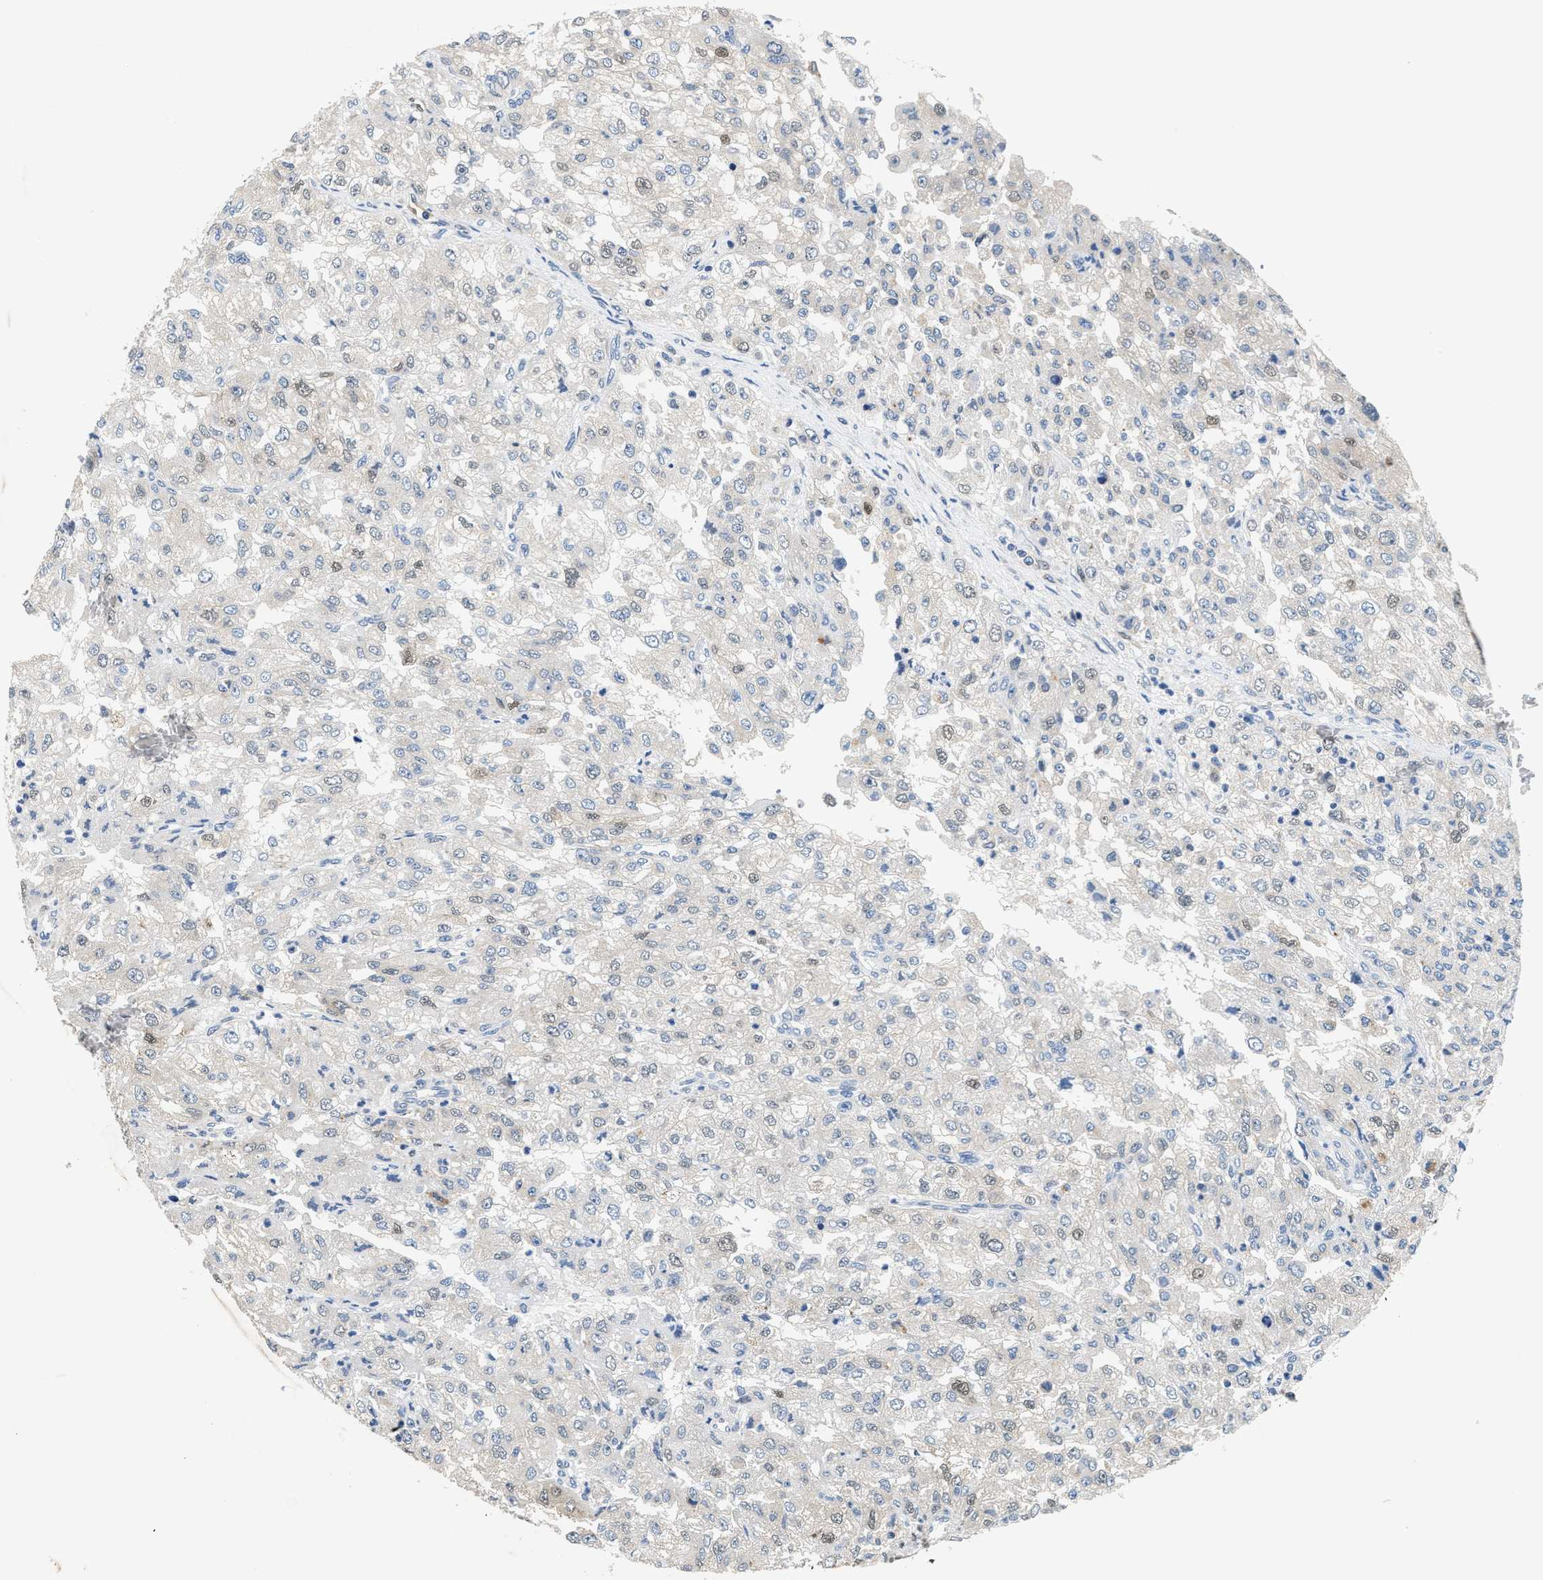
{"staining": {"intensity": "weak", "quantity": "<25%", "location": "nuclear"}, "tissue": "renal cancer", "cell_type": "Tumor cells", "image_type": "cancer", "snomed": [{"axis": "morphology", "description": "Adenocarcinoma, NOS"}, {"axis": "topography", "description": "Kidney"}], "caption": "Micrograph shows no protein positivity in tumor cells of adenocarcinoma (renal) tissue. (Brightfield microscopy of DAB immunohistochemistry at high magnification).", "gene": "ANKIB1", "patient": {"sex": "female", "age": 54}}